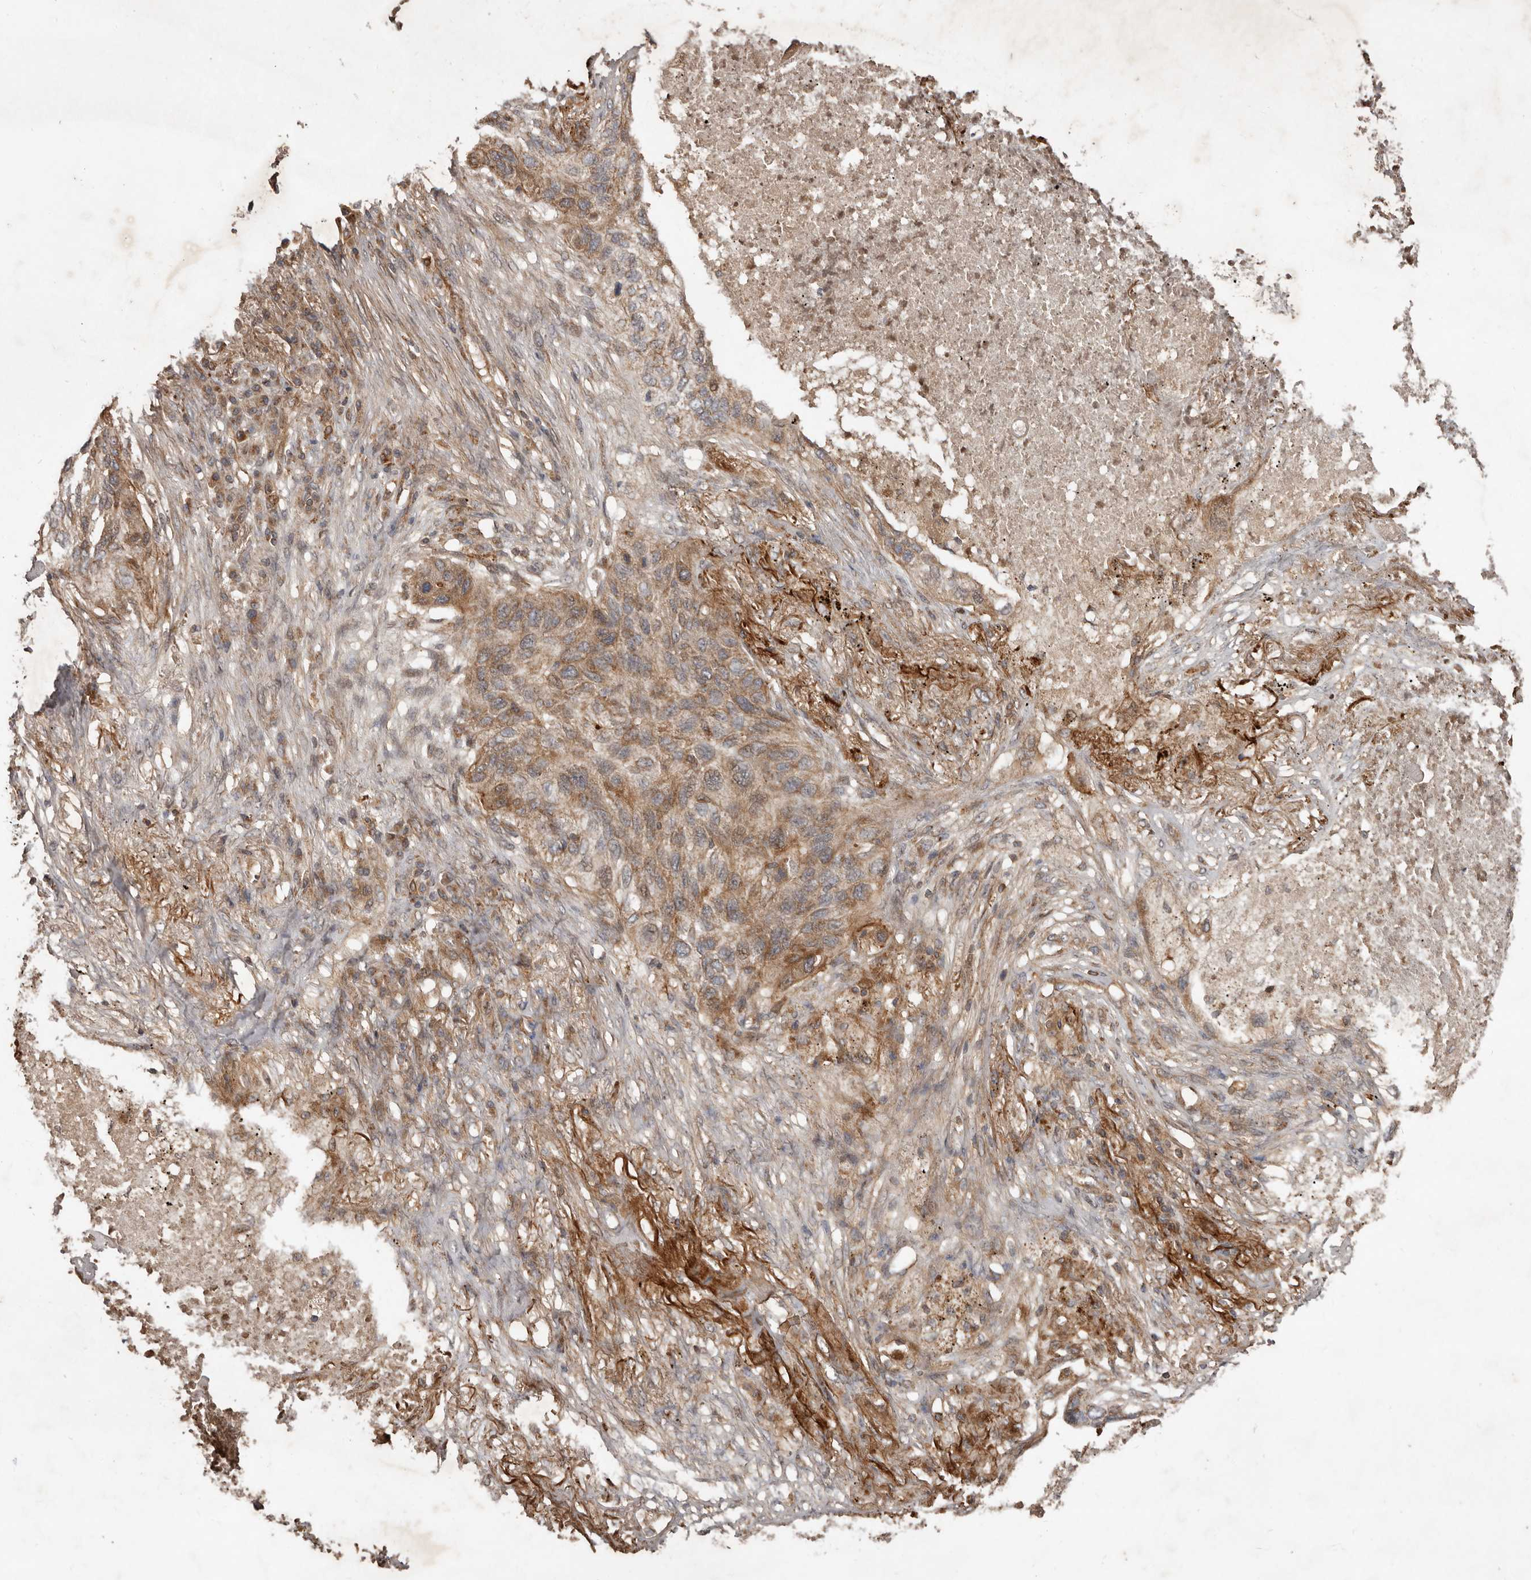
{"staining": {"intensity": "moderate", "quantity": ">75%", "location": "cytoplasmic/membranous"}, "tissue": "lung cancer", "cell_type": "Tumor cells", "image_type": "cancer", "snomed": [{"axis": "morphology", "description": "Squamous cell carcinoma, NOS"}, {"axis": "topography", "description": "Lung"}], "caption": "Immunohistochemical staining of human lung cancer (squamous cell carcinoma) shows medium levels of moderate cytoplasmic/membranous expression in about >75% of tumor cells.", "gene": "STK36", "patient": {"sex": "female", "age": 63}}